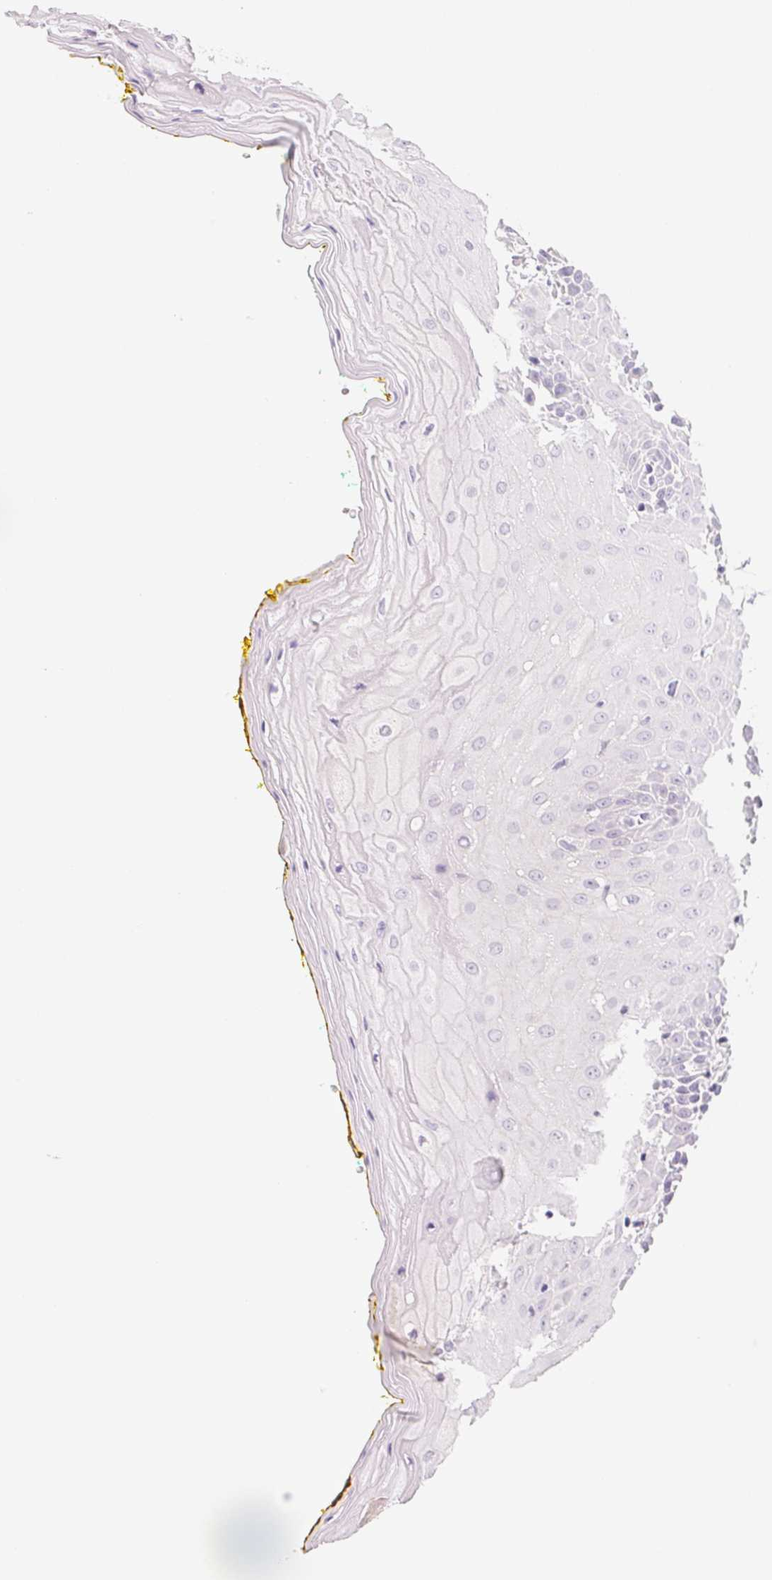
{"staining": {"intensity": "negative", "quantity": "none", "location": "none"}, "tissue": "oral mucosa", "cell_type": "Squamous epithelial cells", "image_type": "normal", "snomed": [{"axis": "morphology", "description": "Normal tissue, NOS"}, {"axis": "morphology", "description": "Squamous cell carcinoma, NOS"}, {"axis": "topography", "description": "Oral tissue"}, {"axis": "topography", "description": "Head-Neck"}], "caption": "Immunohistochemical staining of unremarkable human oral mucosa reveals no significant positivity in squamous epithelial cells.", "gene": "MCOLN3", "patient": {"sex": "female", "age": 70}}